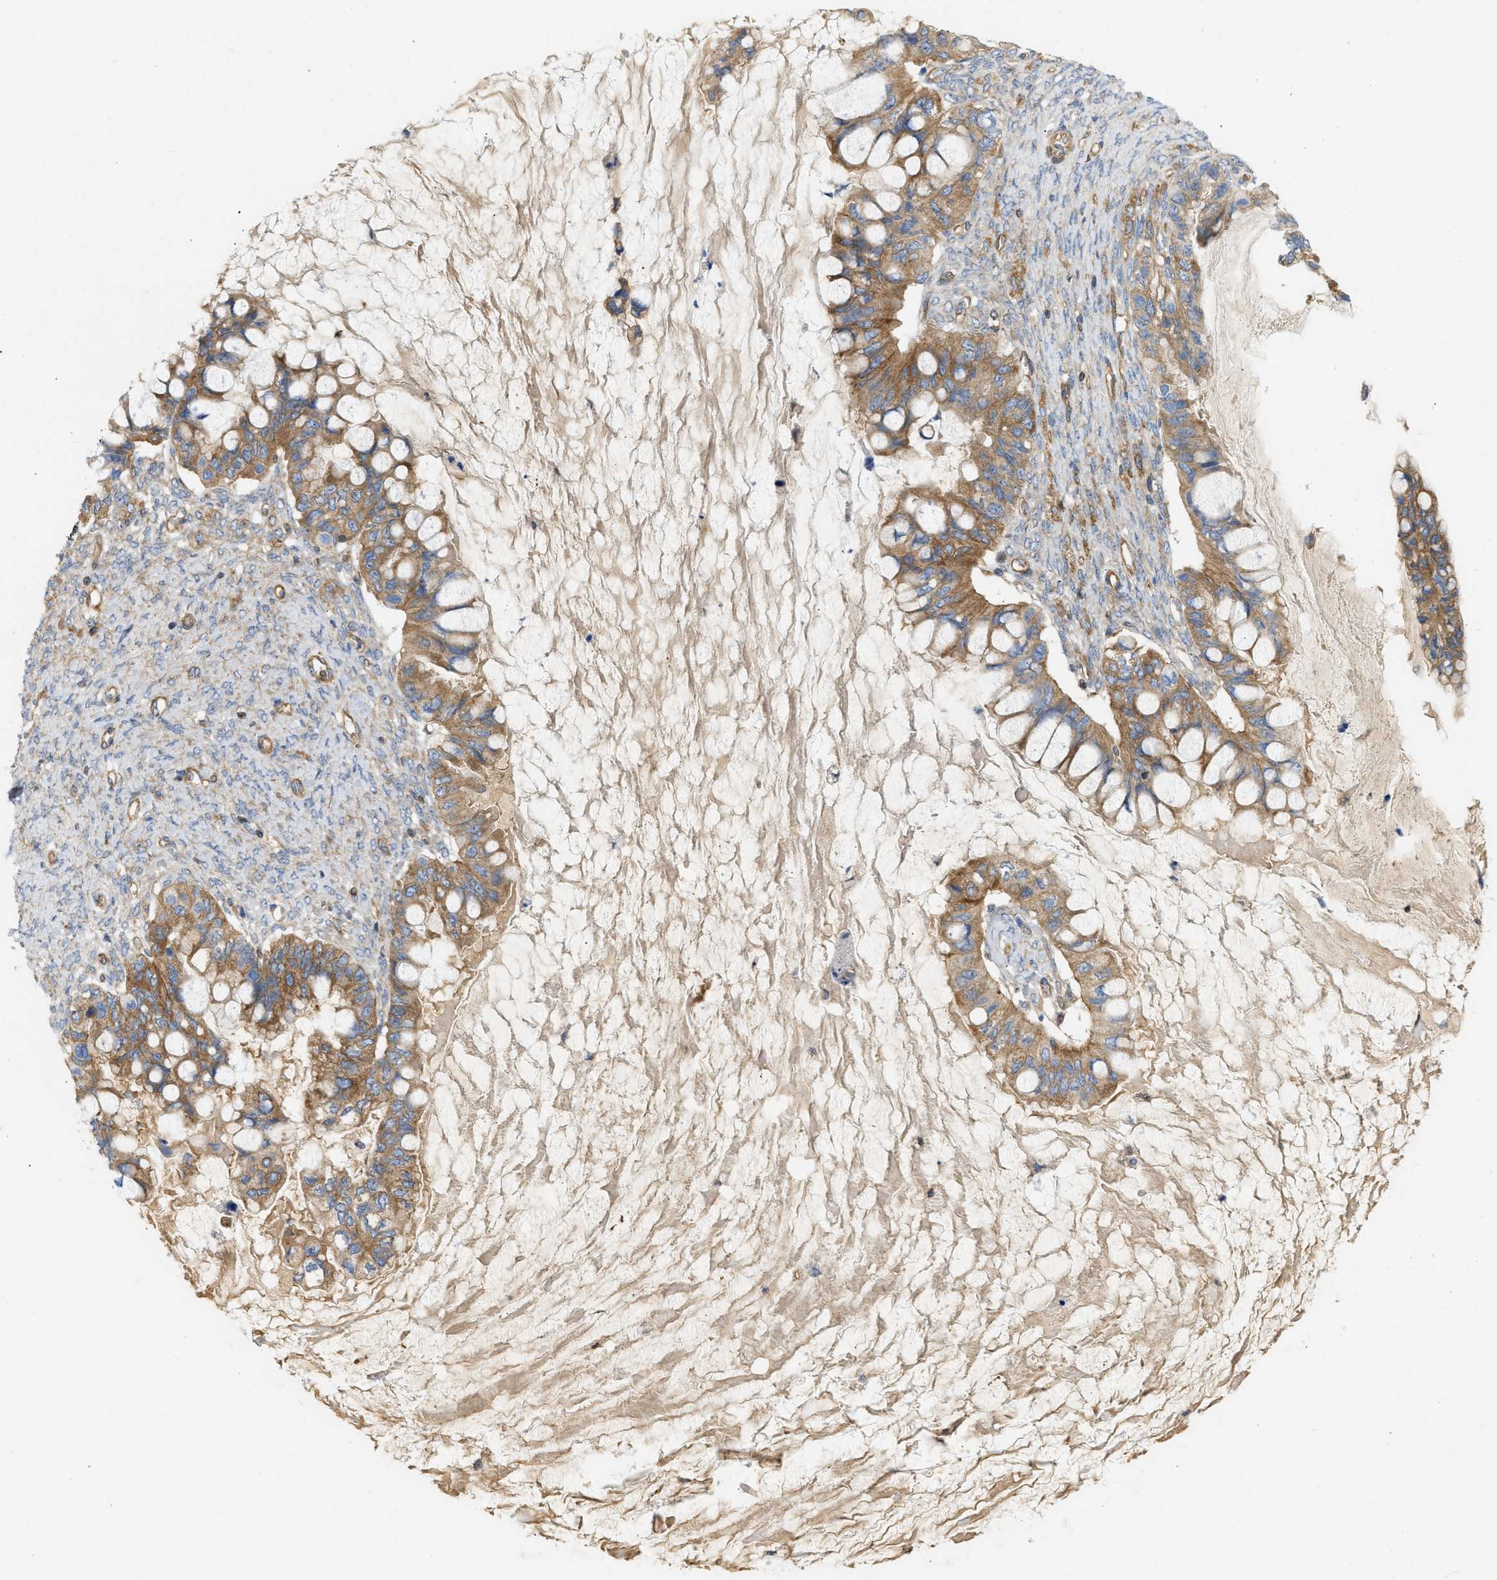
{"staining": {"intensity": "moderate", "quantity": ">75%", "location": "cytoplasmic/membranous"}, "tissue": "ovarian cancer", "cell_type": "Tumor cells", "image_type": "cancer", "snomed": [{"axis": "morphology", "description": "Cystadenocarcinoma, mucinous, NOS"}, {"axis": "topography", "description": "Ovary"}], "caption": "Ovarian cancer (mucinous cystadenocarcinoma) stained with a protein marker demonstrates moderate staining in tumor cells.", "gene": "STRN", "patient": {"sex": "female", "age": 80}}